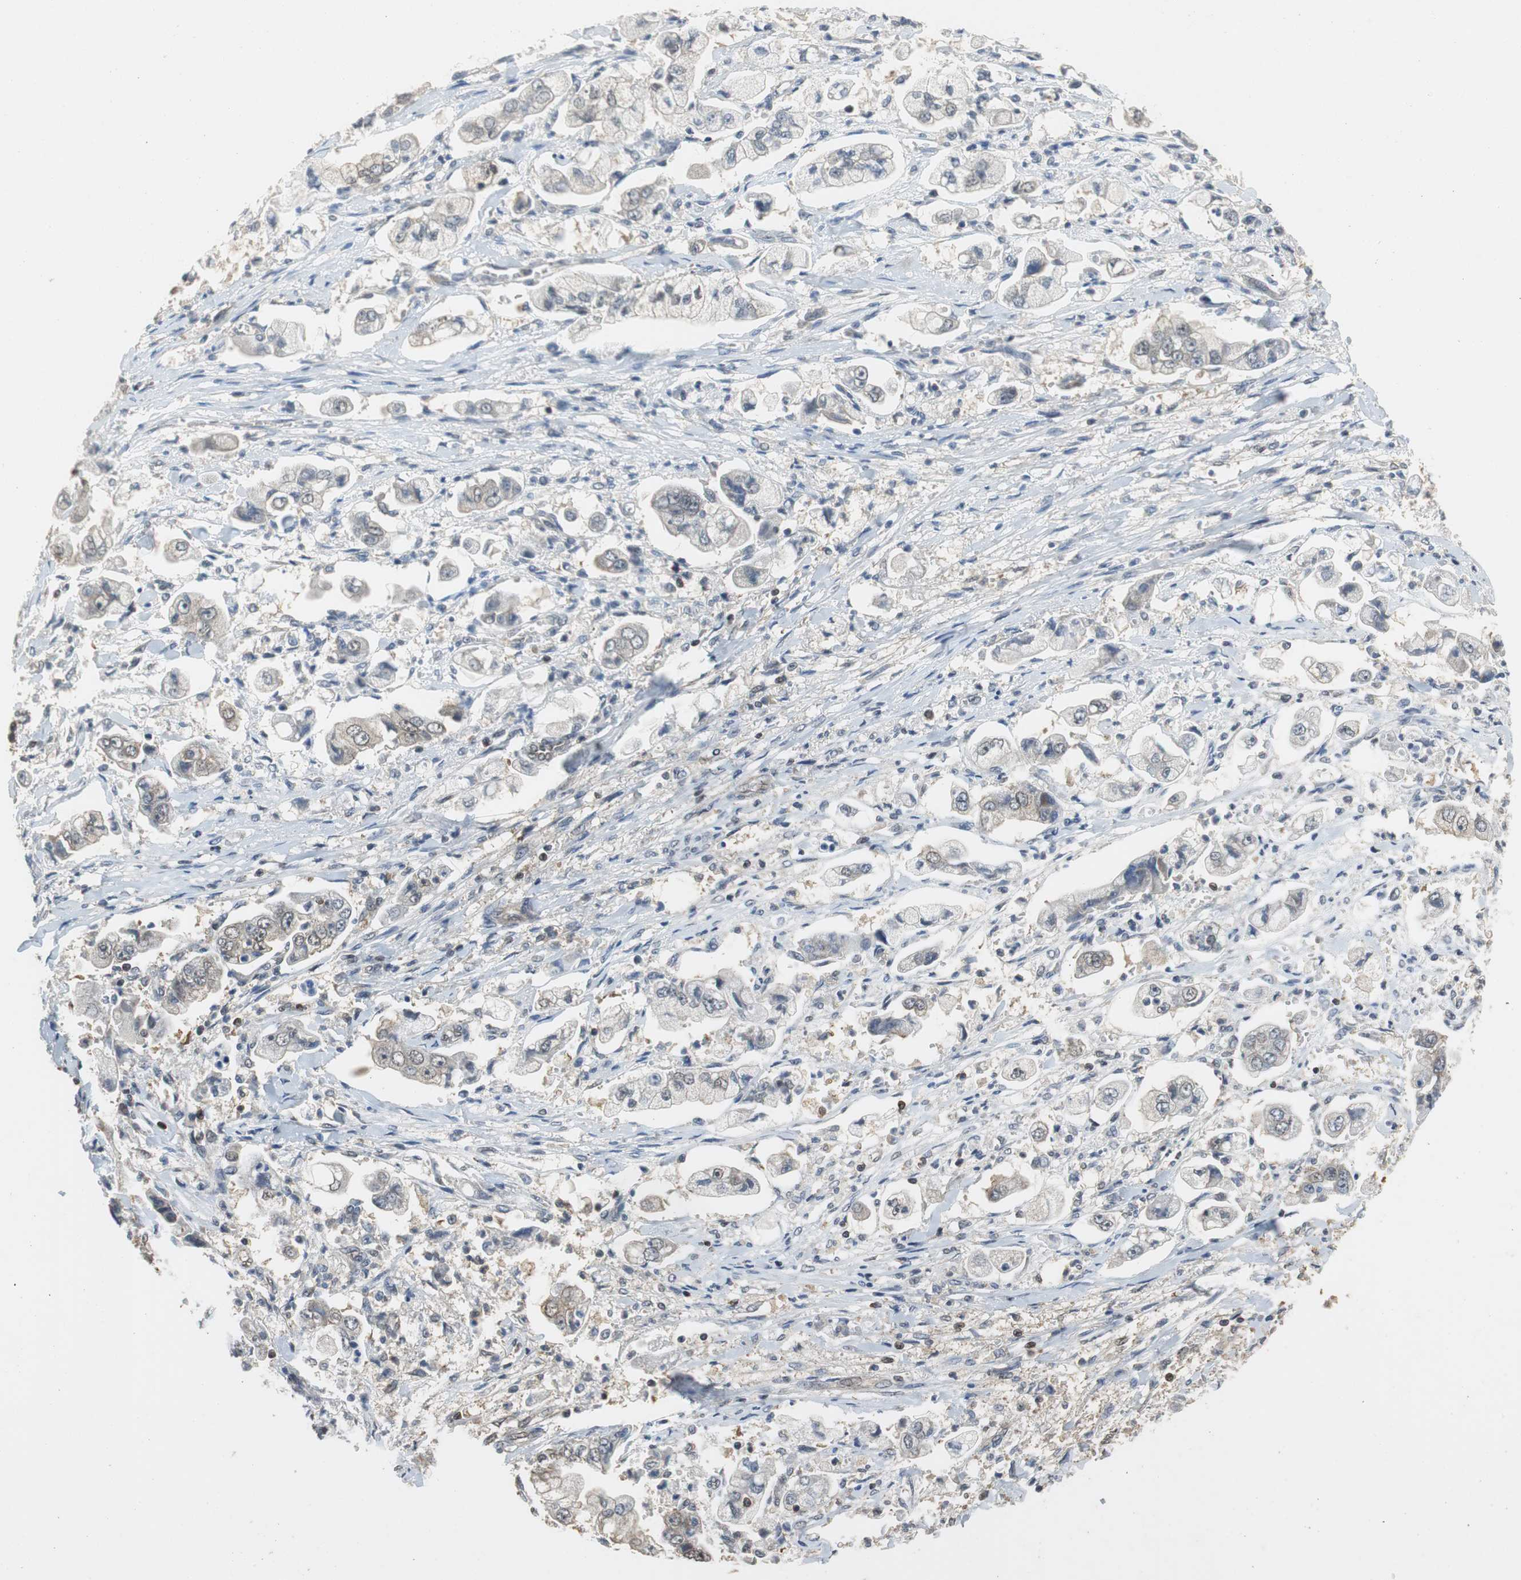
{"staining": {"intensity": "weak", "quantity": "25%-75%", "location": "cytoplasmic/membranous"}, "tissue": "stomach cancer", "cell_type": "Tumor cells", "image_type": "cancer", "snomed": [{"axis": "morphology", "description": "Adenocarcinoma, NOS"}, {"axis": "topography", "description": "Stomach"}], "caption": "IHC histopathology image of human stomach adenocarcinoma stained for a protein (brown), which demonstrates low levels of weak cytoplasmic/membranous staining in about 25%-75% of tumor cells.", "gene": "GSDMD", "patient": {"sex": "male", "age": 62}}